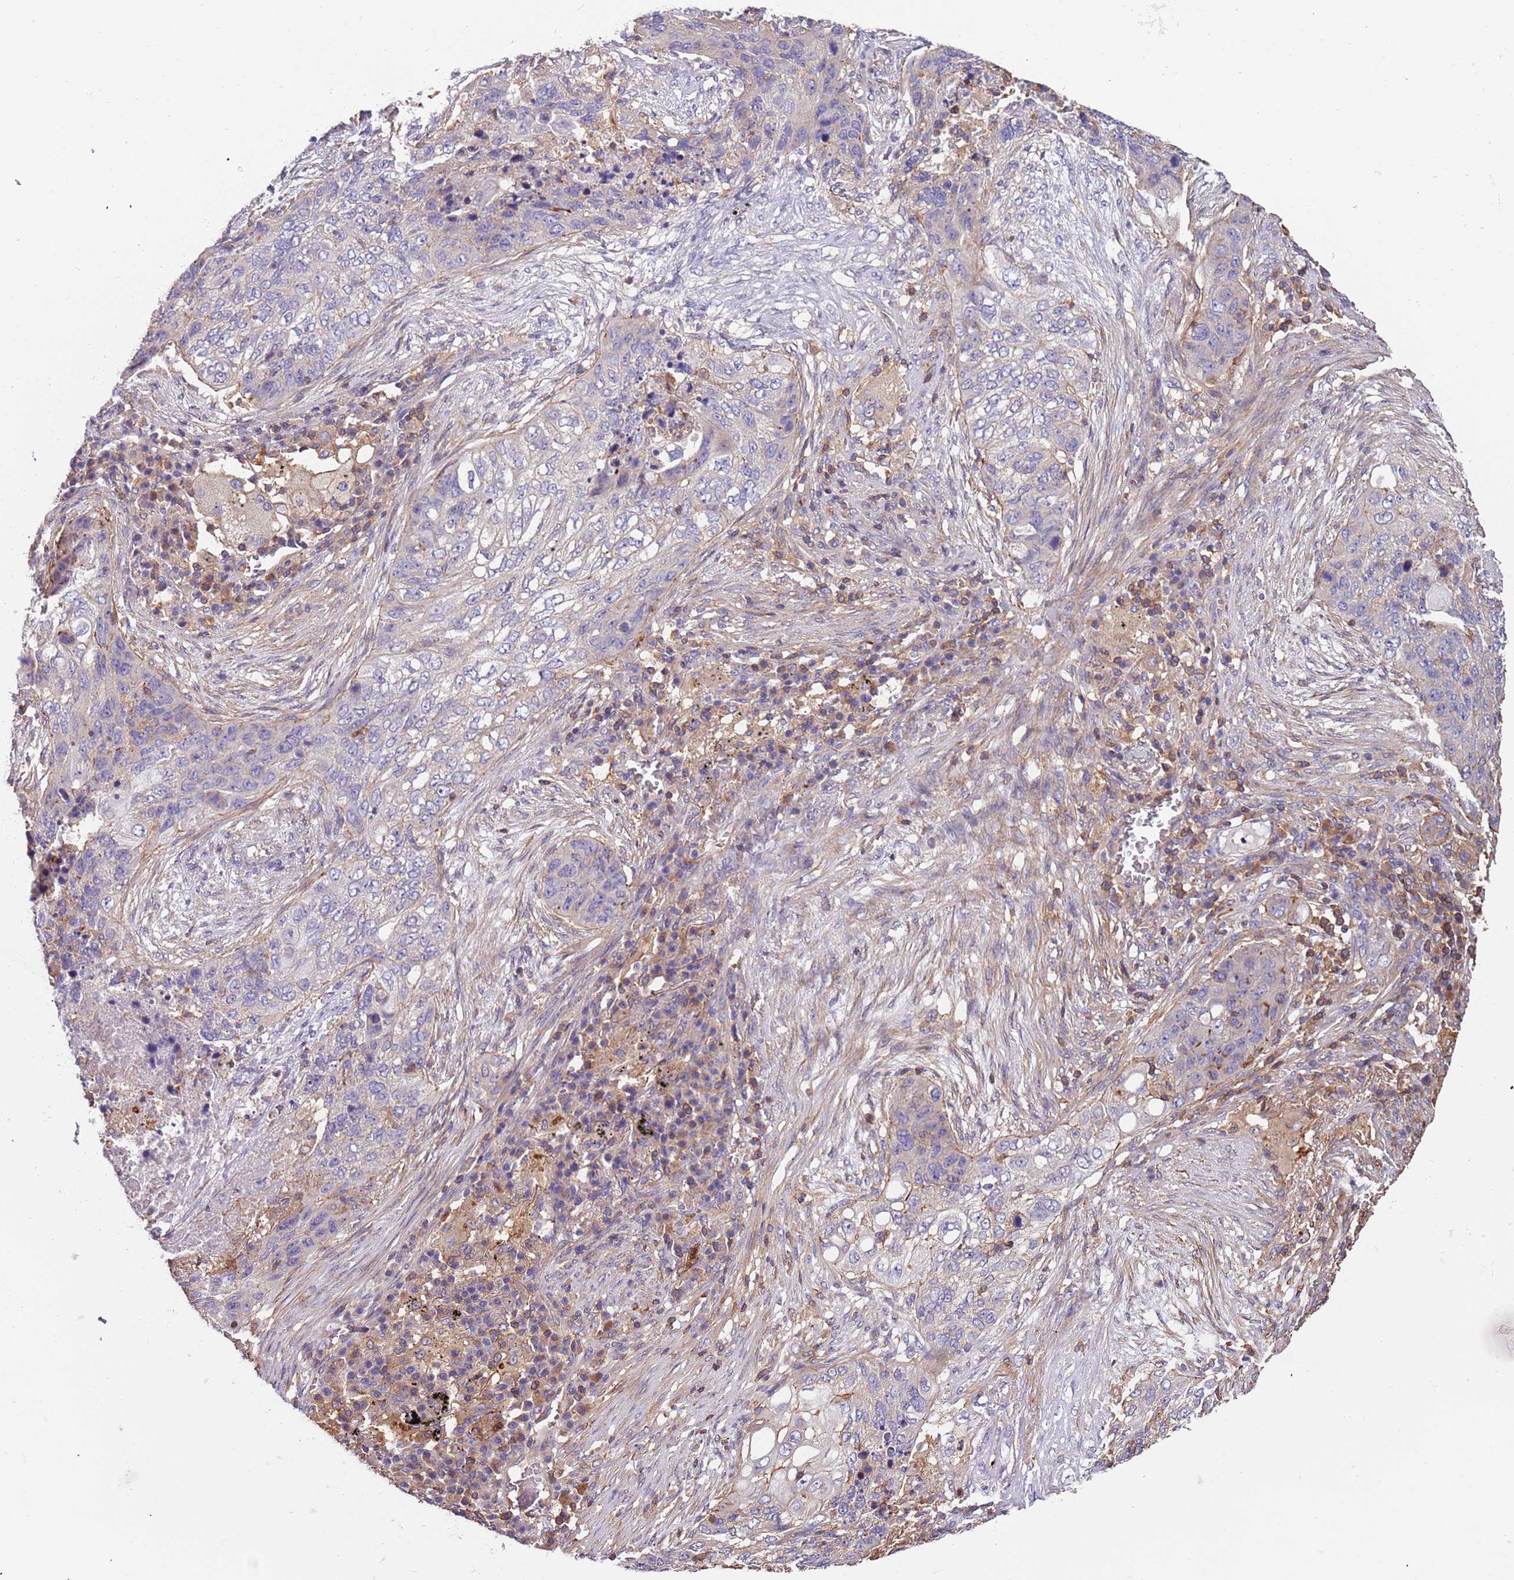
{"staining": {"intensity": "negative", "quantity": "none", "location": "none"}, "tissue": "lung cancer", "cell_type": "Tumor cells", "image_type": "cancer", "snomed": [{"axis": "morphology", "description": "Squamous cell carcinoma, NOS"}, {"axis": "topography", "description": "Lung"}], "caption": "Tumor cells are negative for brown protein staining in lung squamous cell carcinoma.", "gene": "SYT4", "patient": {"sex": "female", "age": 63}}